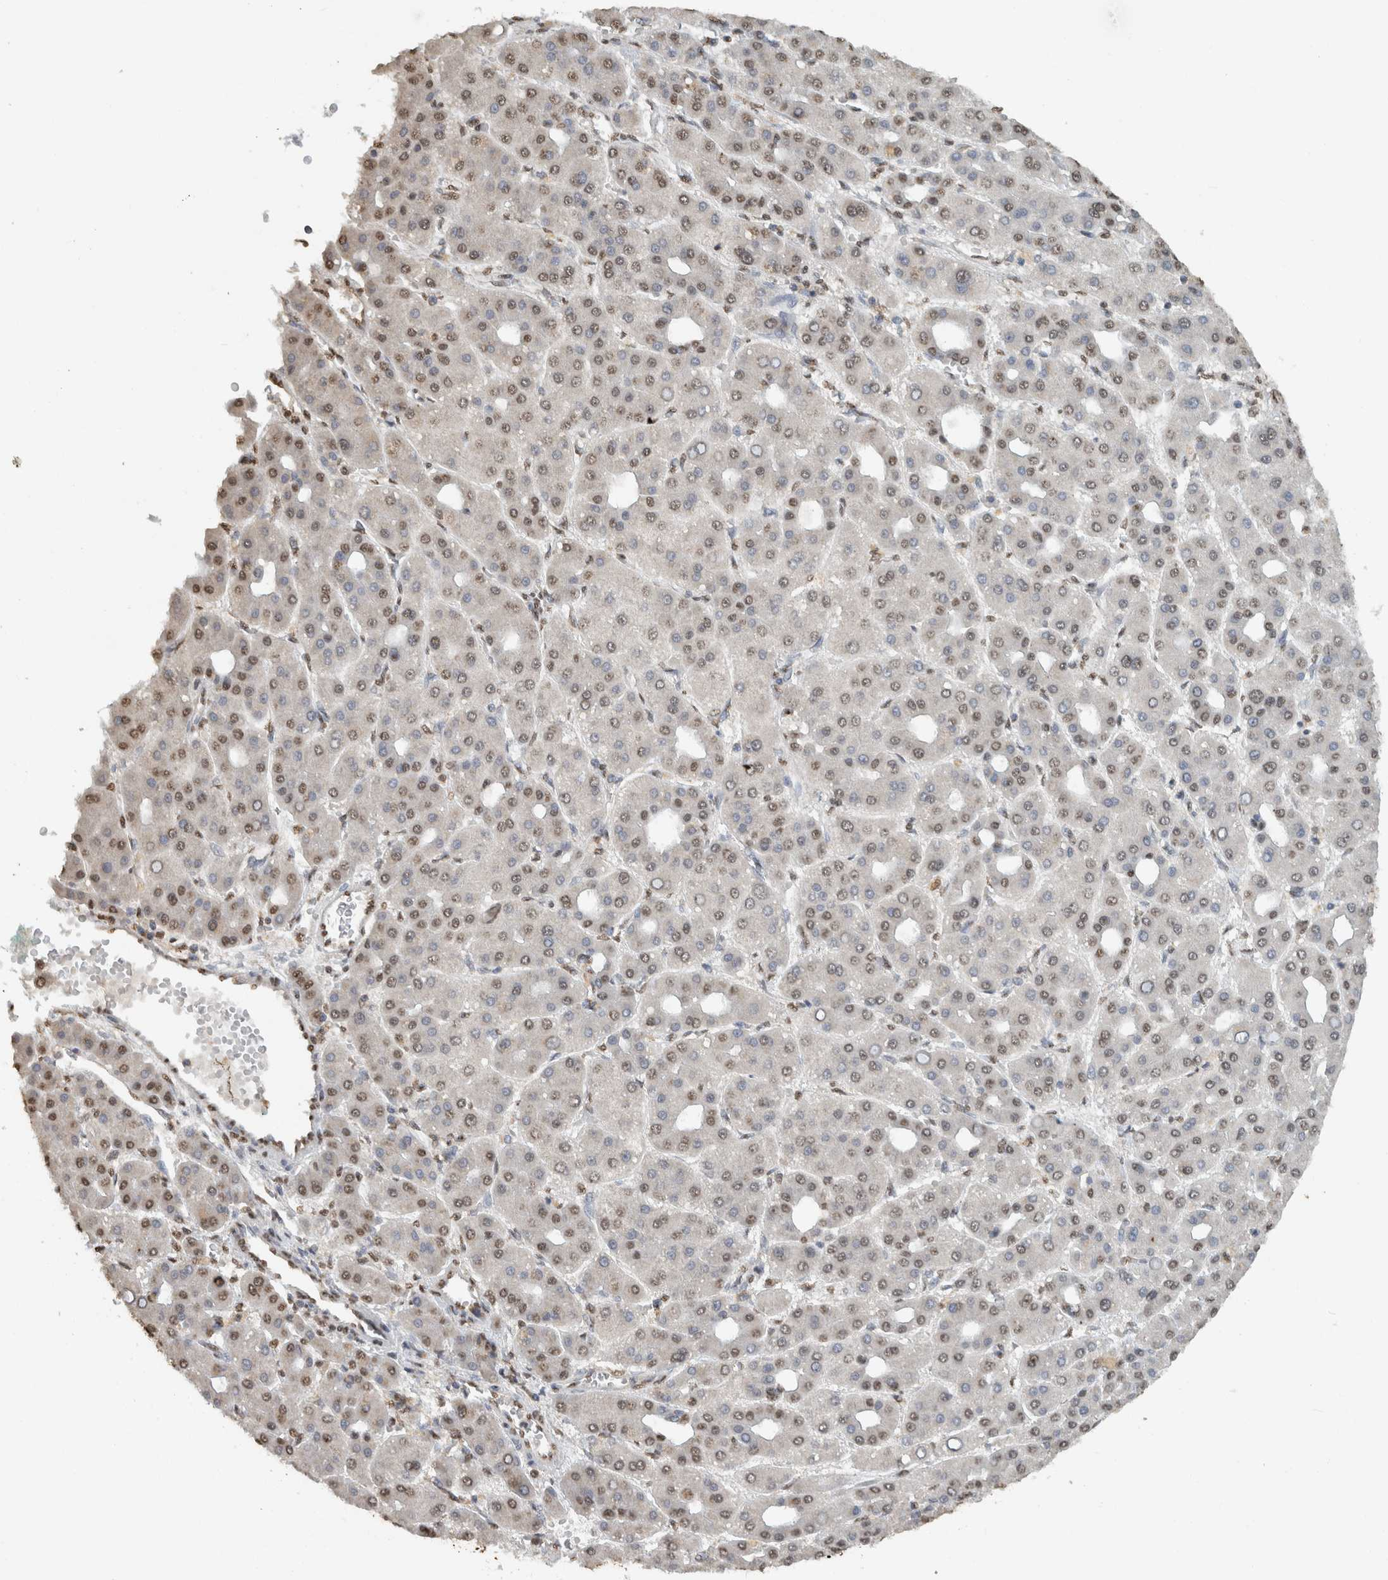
{"staining": {"intensity": "weak", "quantity": ">75%", "location": "nuclear"}, "tissue": "liver cancer", "cell_type": "Tumor cells", "image_type": "cancer", "snomed": [{"axis": "morphology", "description": "Carcinoma, Hepatocellular, NOS"}, {"axis": "topography", "description": "Liver"}], "caption": "The histopathology image shows a brown stain indicating the presence of a protein in the nuclear of tumor cells in liver cancer.", "gene": "HAND2", "patient": {"sex": "male", "age": 65}}